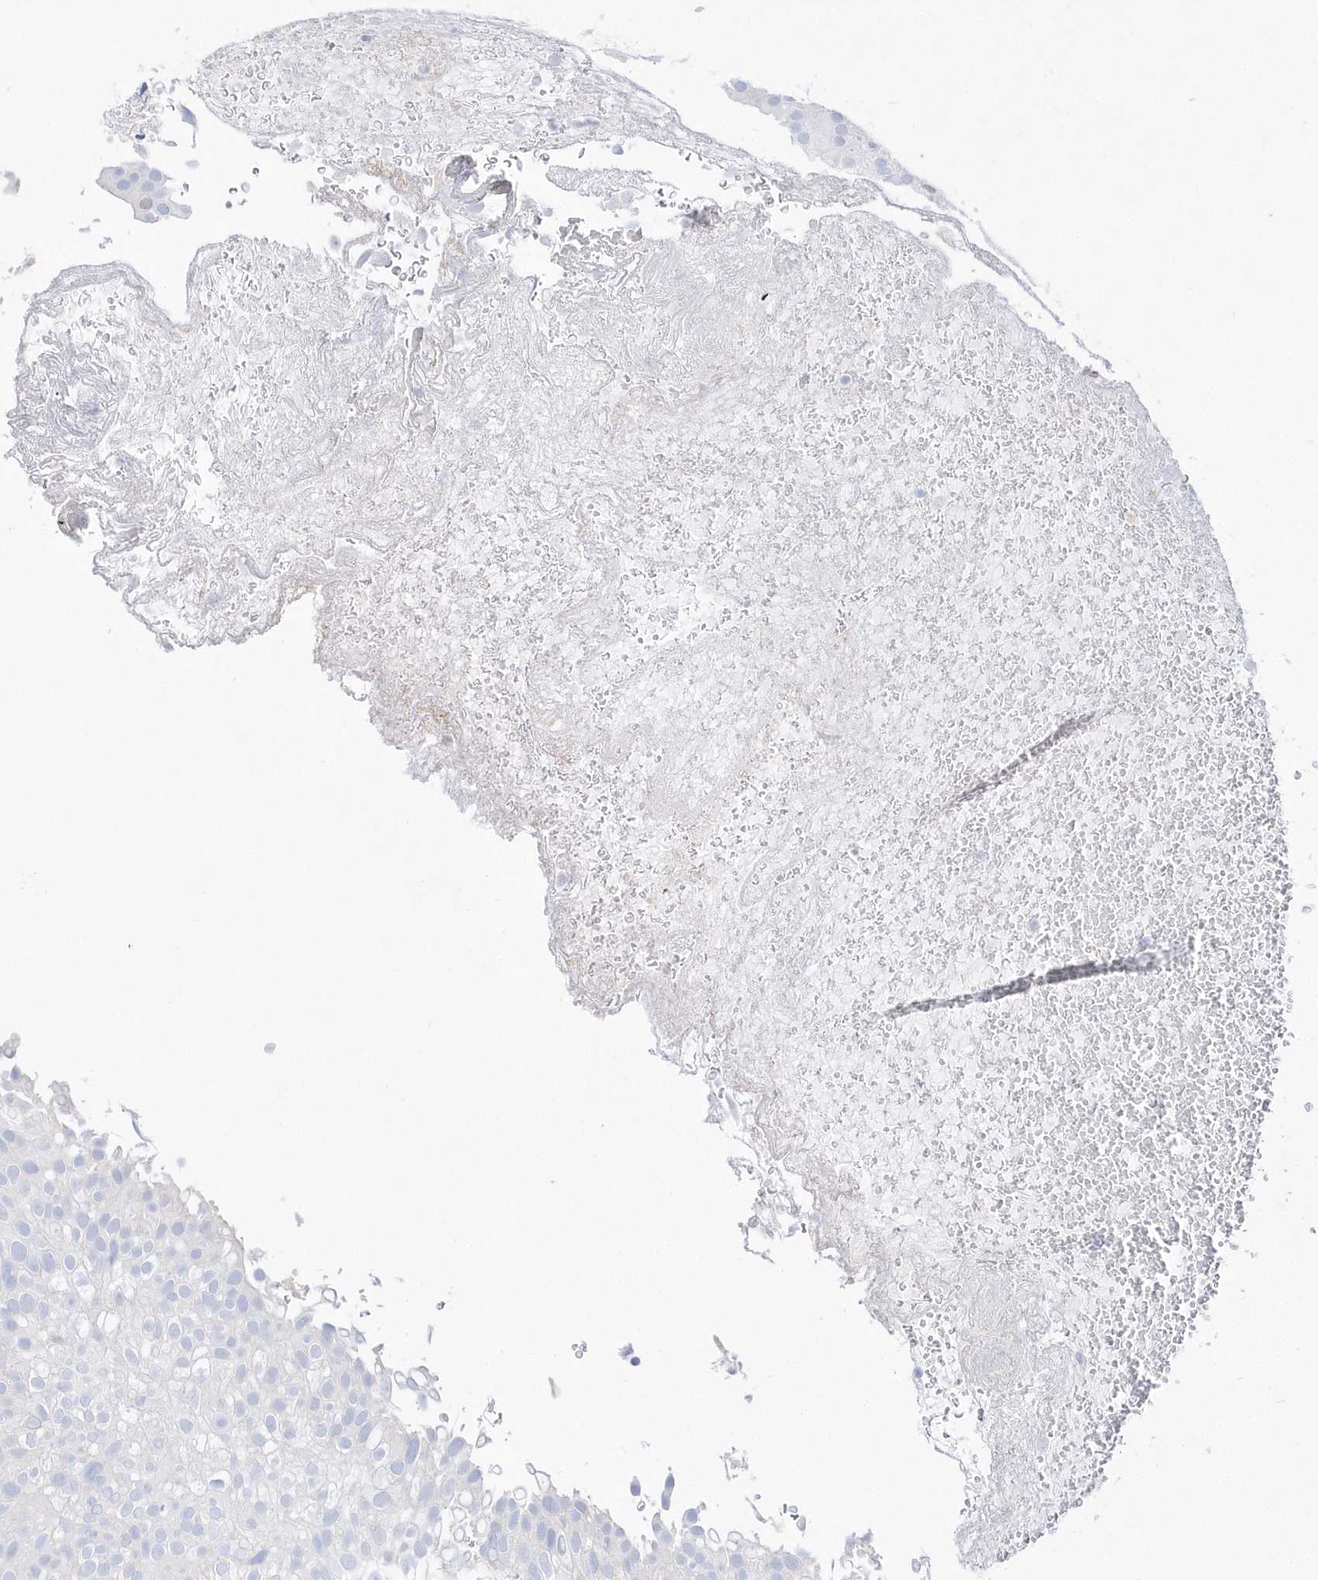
{"staining": {"intensity": "negative", "quantity": "none", "location": "none"}, "tissue": "urothelial cancer", "cell_type": "Tumor cells", "image_type": "cancer", "snomed": [{"axis": "morphology", "description": "Urothelial carcinoma, Low grade"}, {"axis": "topography", "description": "Urinary bladder"}], "caption": "IHC image of urothelial carcinoma (low-grade) stained for a protein (brown), which shows no positivity in tumor cells.", "gene": "TMCO6", "patient": {"sex": "male", "age": 78}}